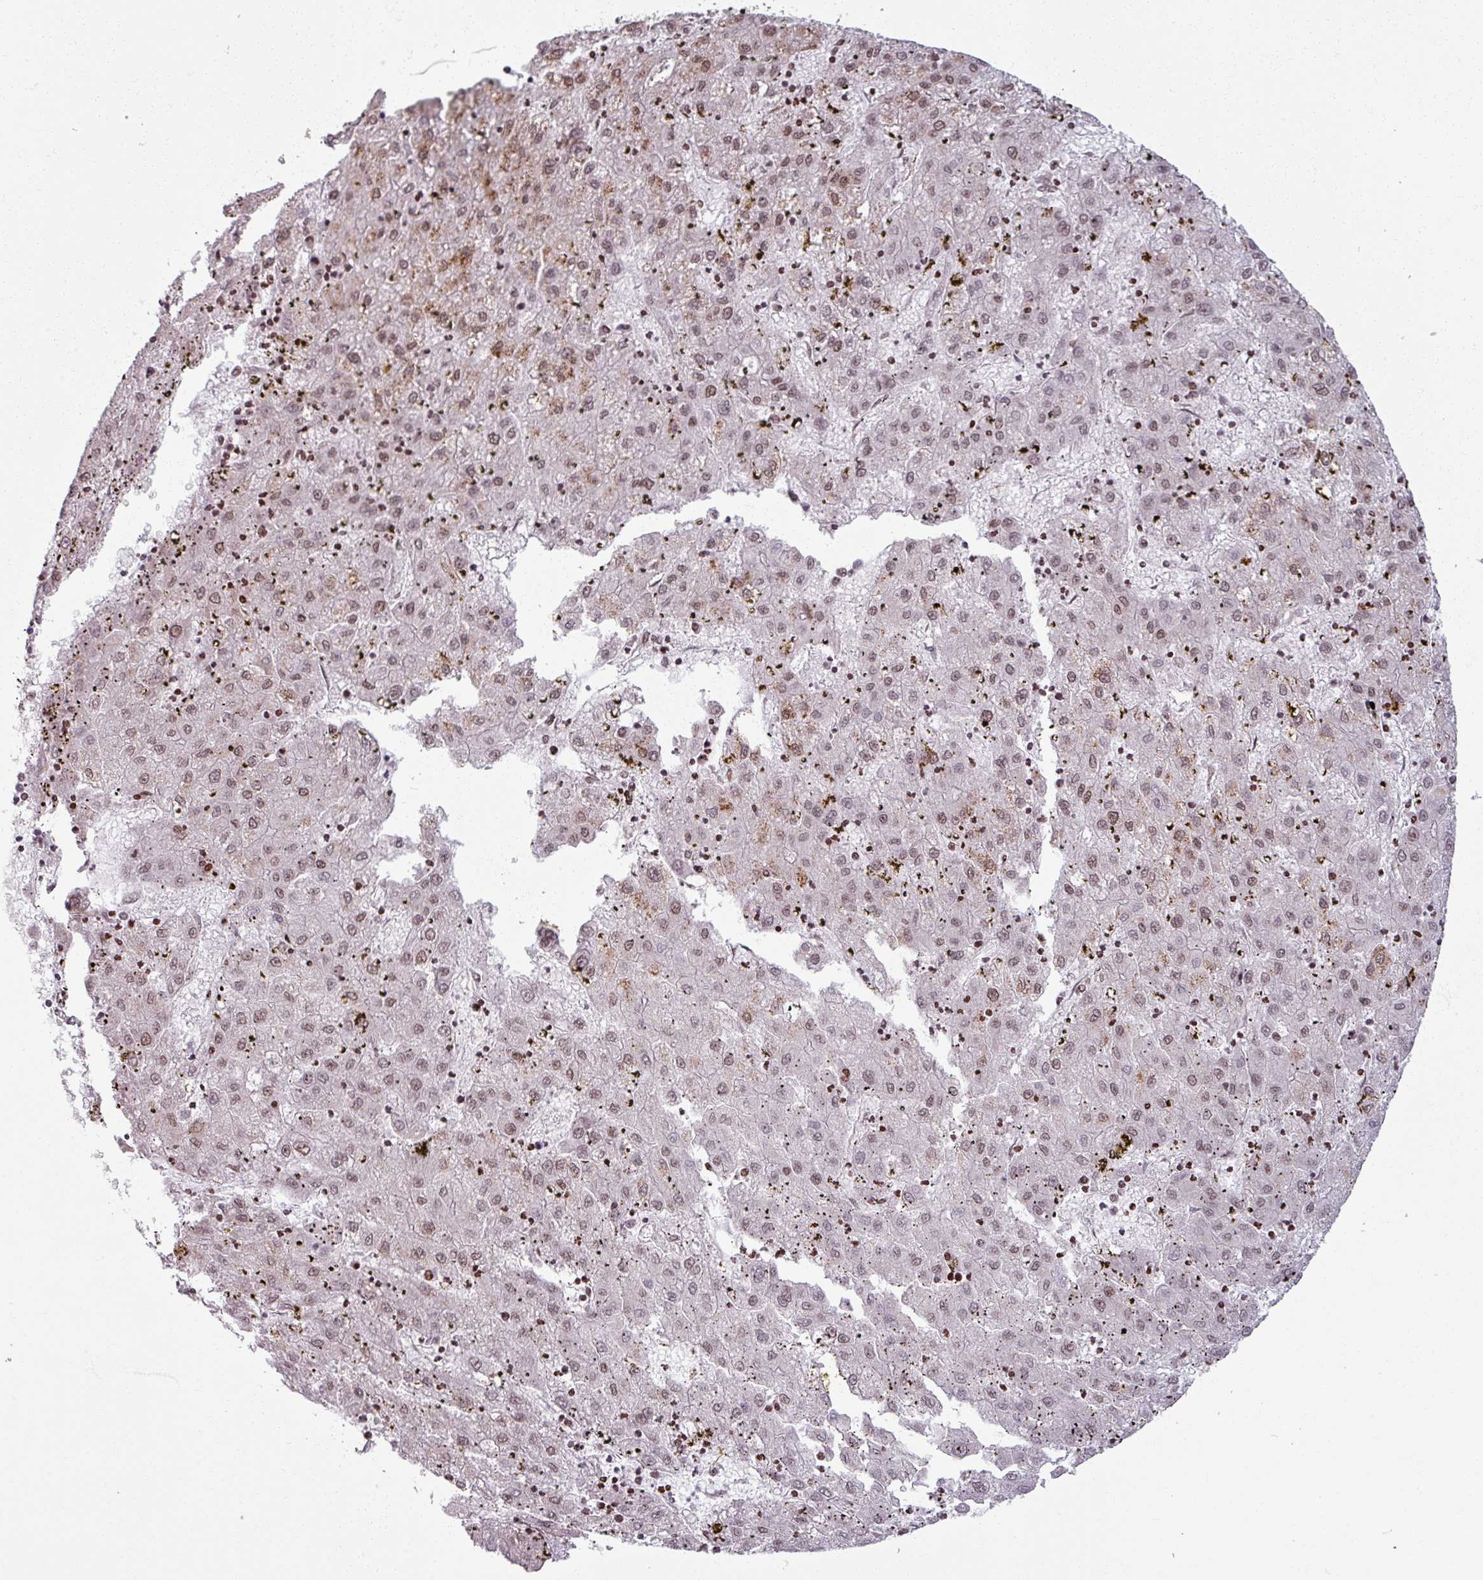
{"staining": {"intensity": "weak", "quantity": ">75%", "location": "nuclear"}, "tissue": "liver cancer", "cell_type": "Tumor cells", "image_type": "cancer", "snomed": [{"axis": "morphology", "description": "Carcinoma, Hepatocellular, NOS"}, {"axis": "topography", "description": "Liver"}], "caption": "Tumor cells reveal weak nuclear staining in approximately >75% of cells in hepatocellular carcinoma (liver).", "gene": "NCOR1", "patient": {"sex": "male", "age": 72}}